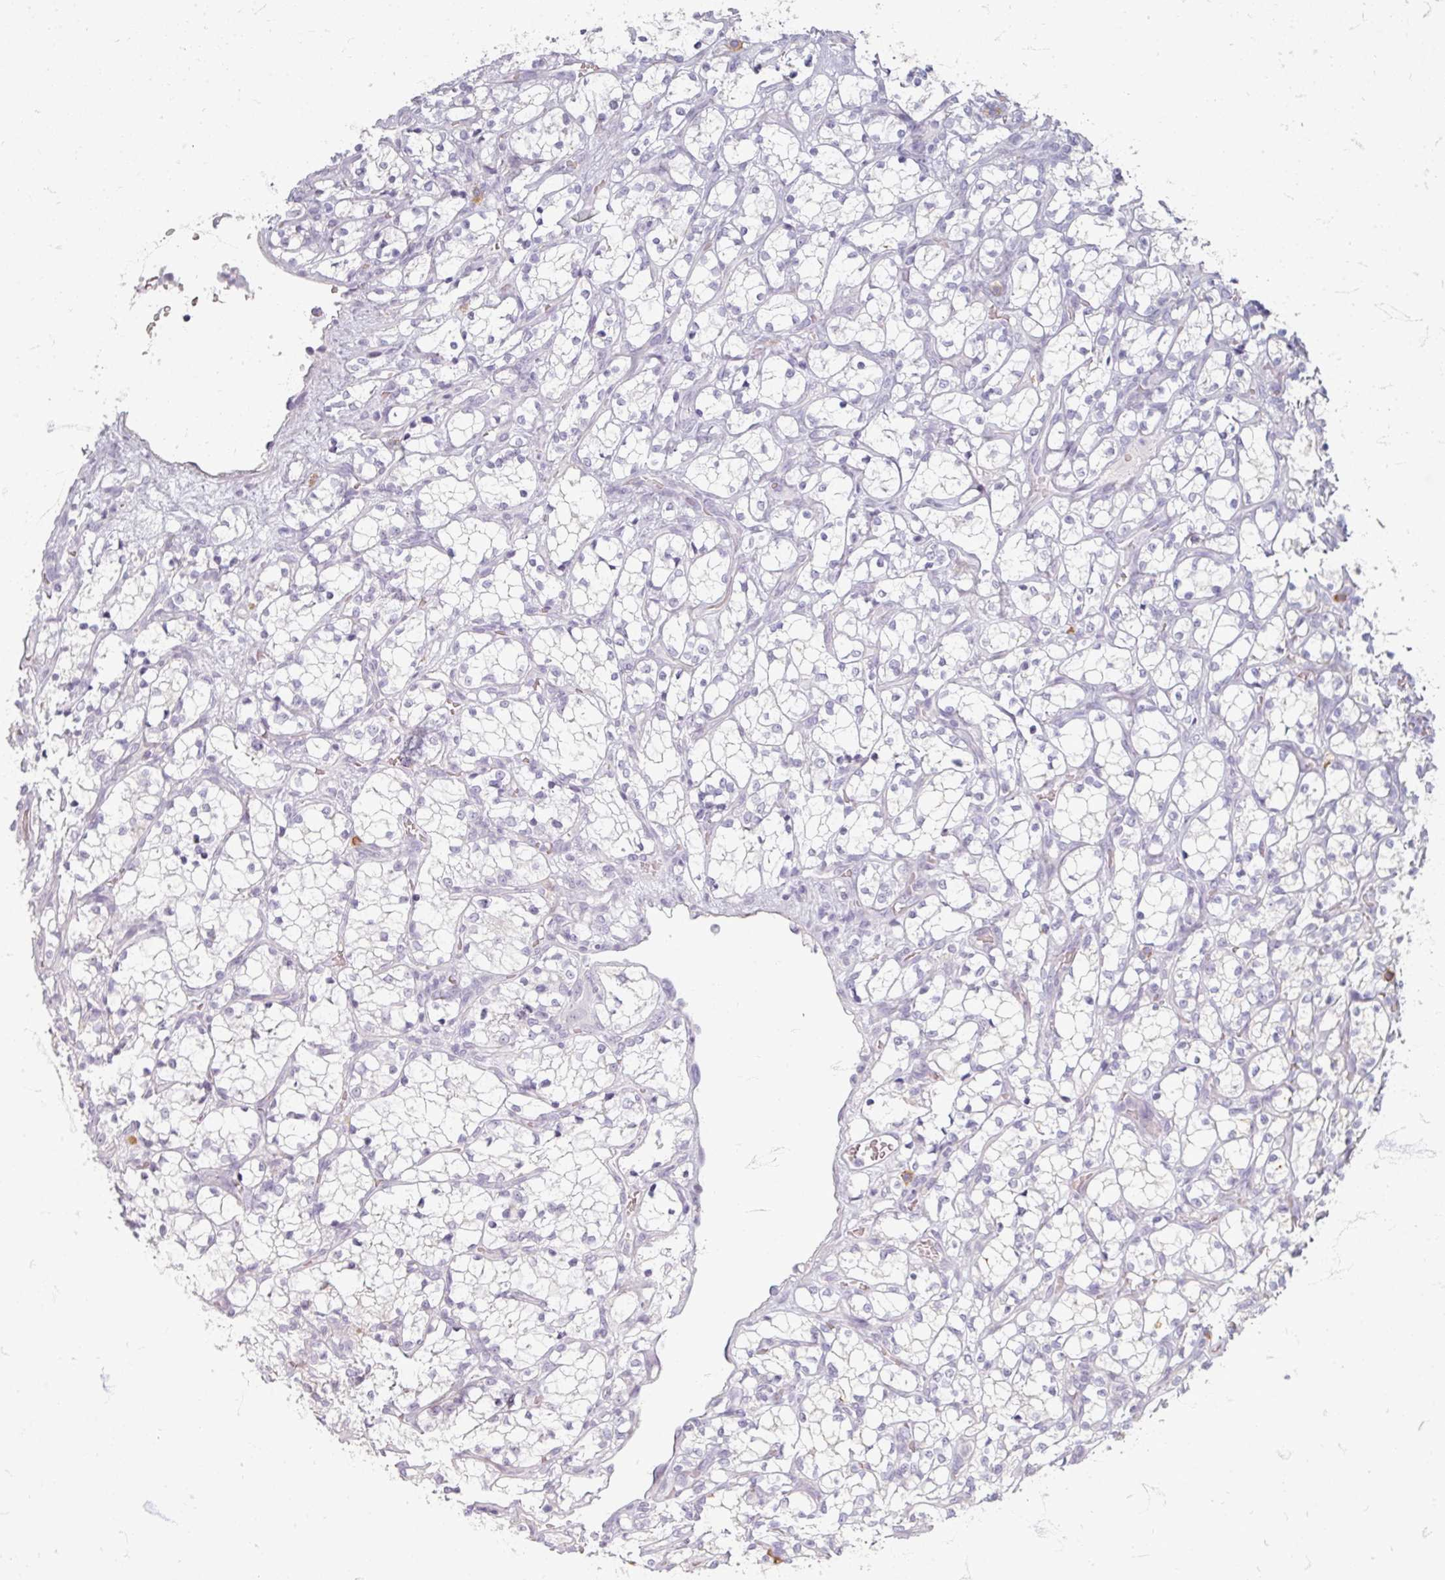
{"staining": {"intensity": "negative", "quantity": "none", "location": "none"}, "tissue": "renal cancer", "cell_type": "Tumor cells", "image_type": "cancer", "snomed": [{"axis": "morphology", "description": "Adenocarcinoma, NOS"}, {"axis": "topography", "description": "Kidney"}], "caption": "Tumor cells show no significant expression in renal cancer (adenocarcinoma).", "gene": "ZNF878", "patient": {"sex": "female", "age": 69}}